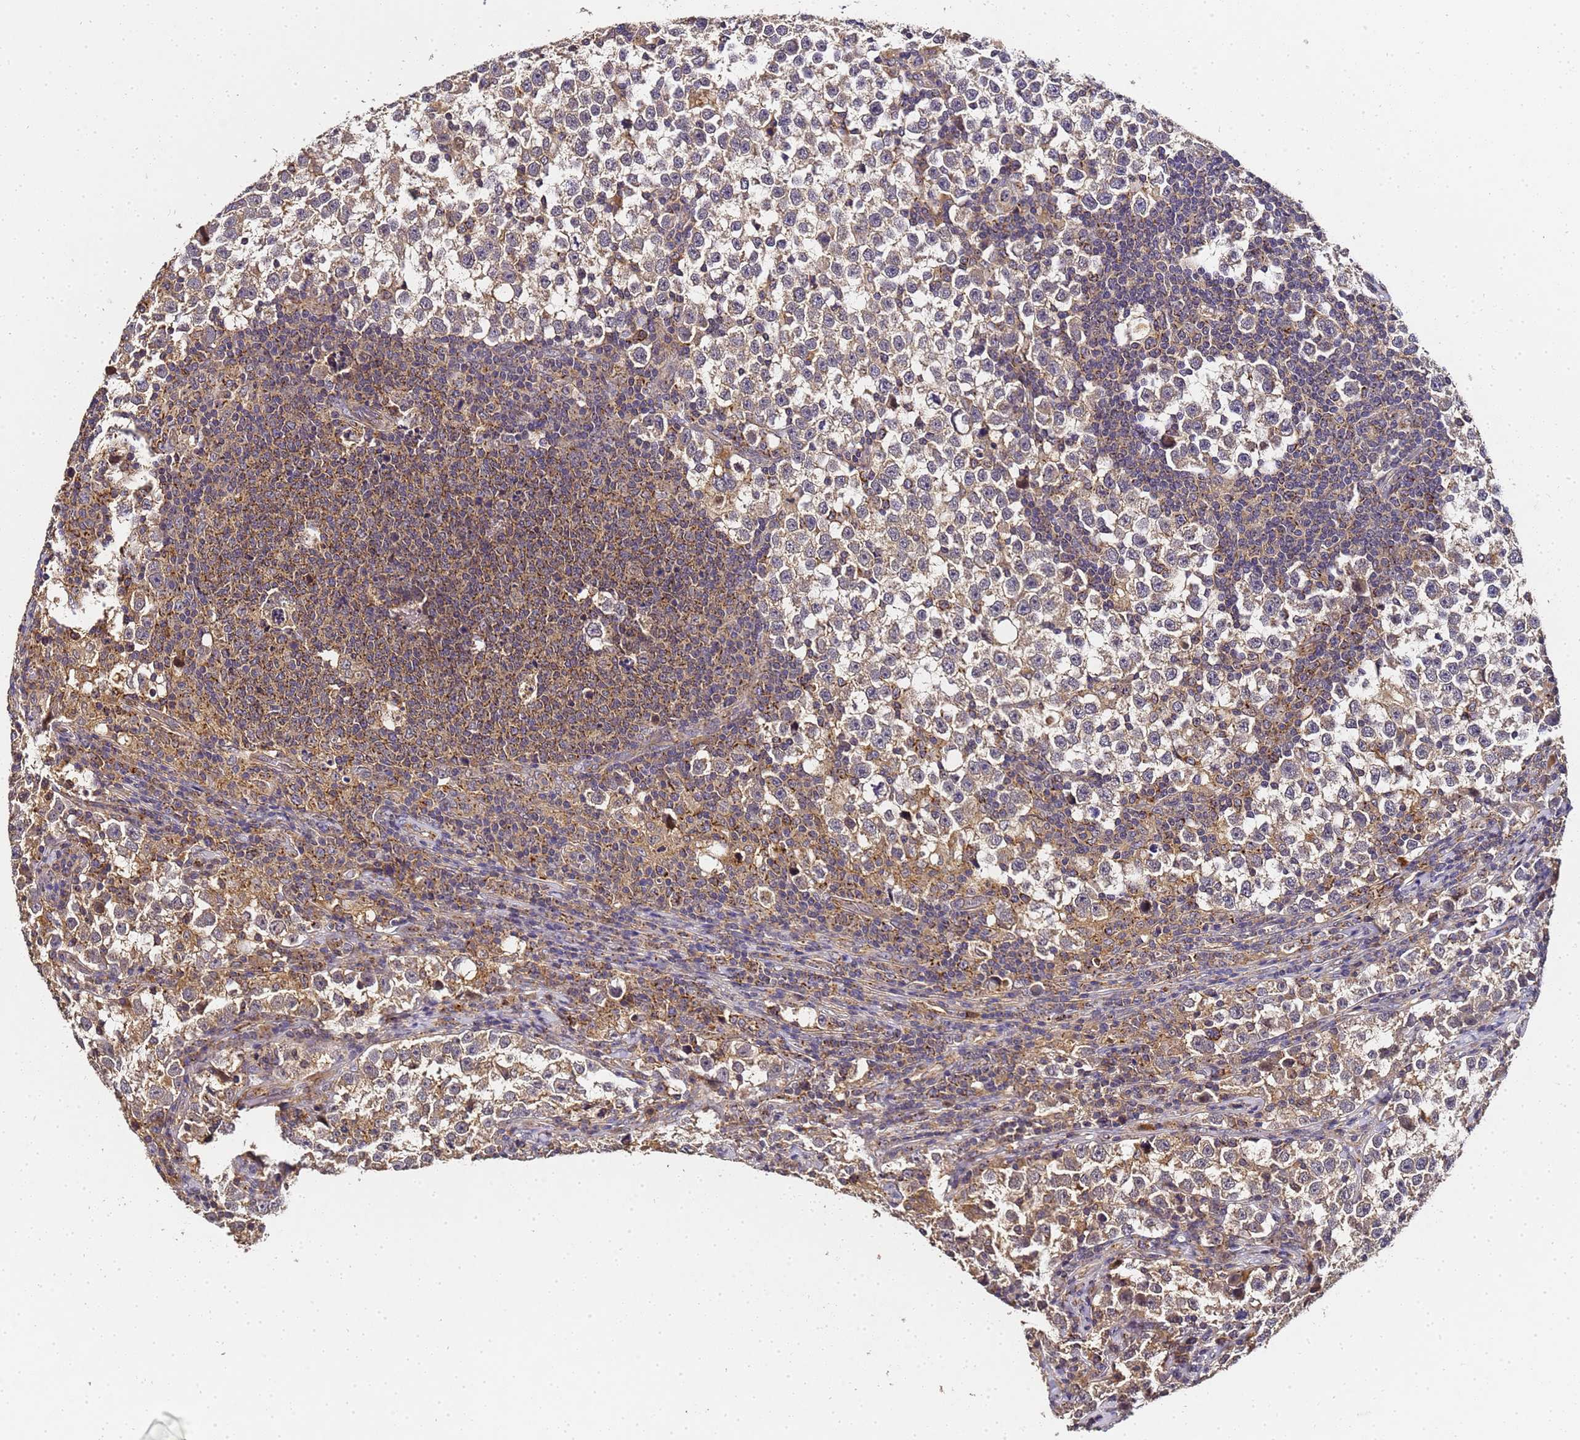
{"staining": {"intensity": "weak", "quantity": ">75%", "location": "cytoplasmic/membranous"}, "tissue": "testis cancer", "cell_type": "Tumor cells", "image_type": "cancer", "snomed": [{"axis": "morphology", "description": "Normal tissue, NOS"}, {"axis": "morphology", "description": "Seminoma, NOS"}, {"axis": "topography", "description": "Testis"}], "caption": "Immunohistochemical staining of human testis cancer (seminoma) demonstrates low levels of weak cytoplasmic/membranous protein staining in approximately >75% of tumor cells.", "gene": "LGI4", "patient": {"sex": "male", "age": 43}}